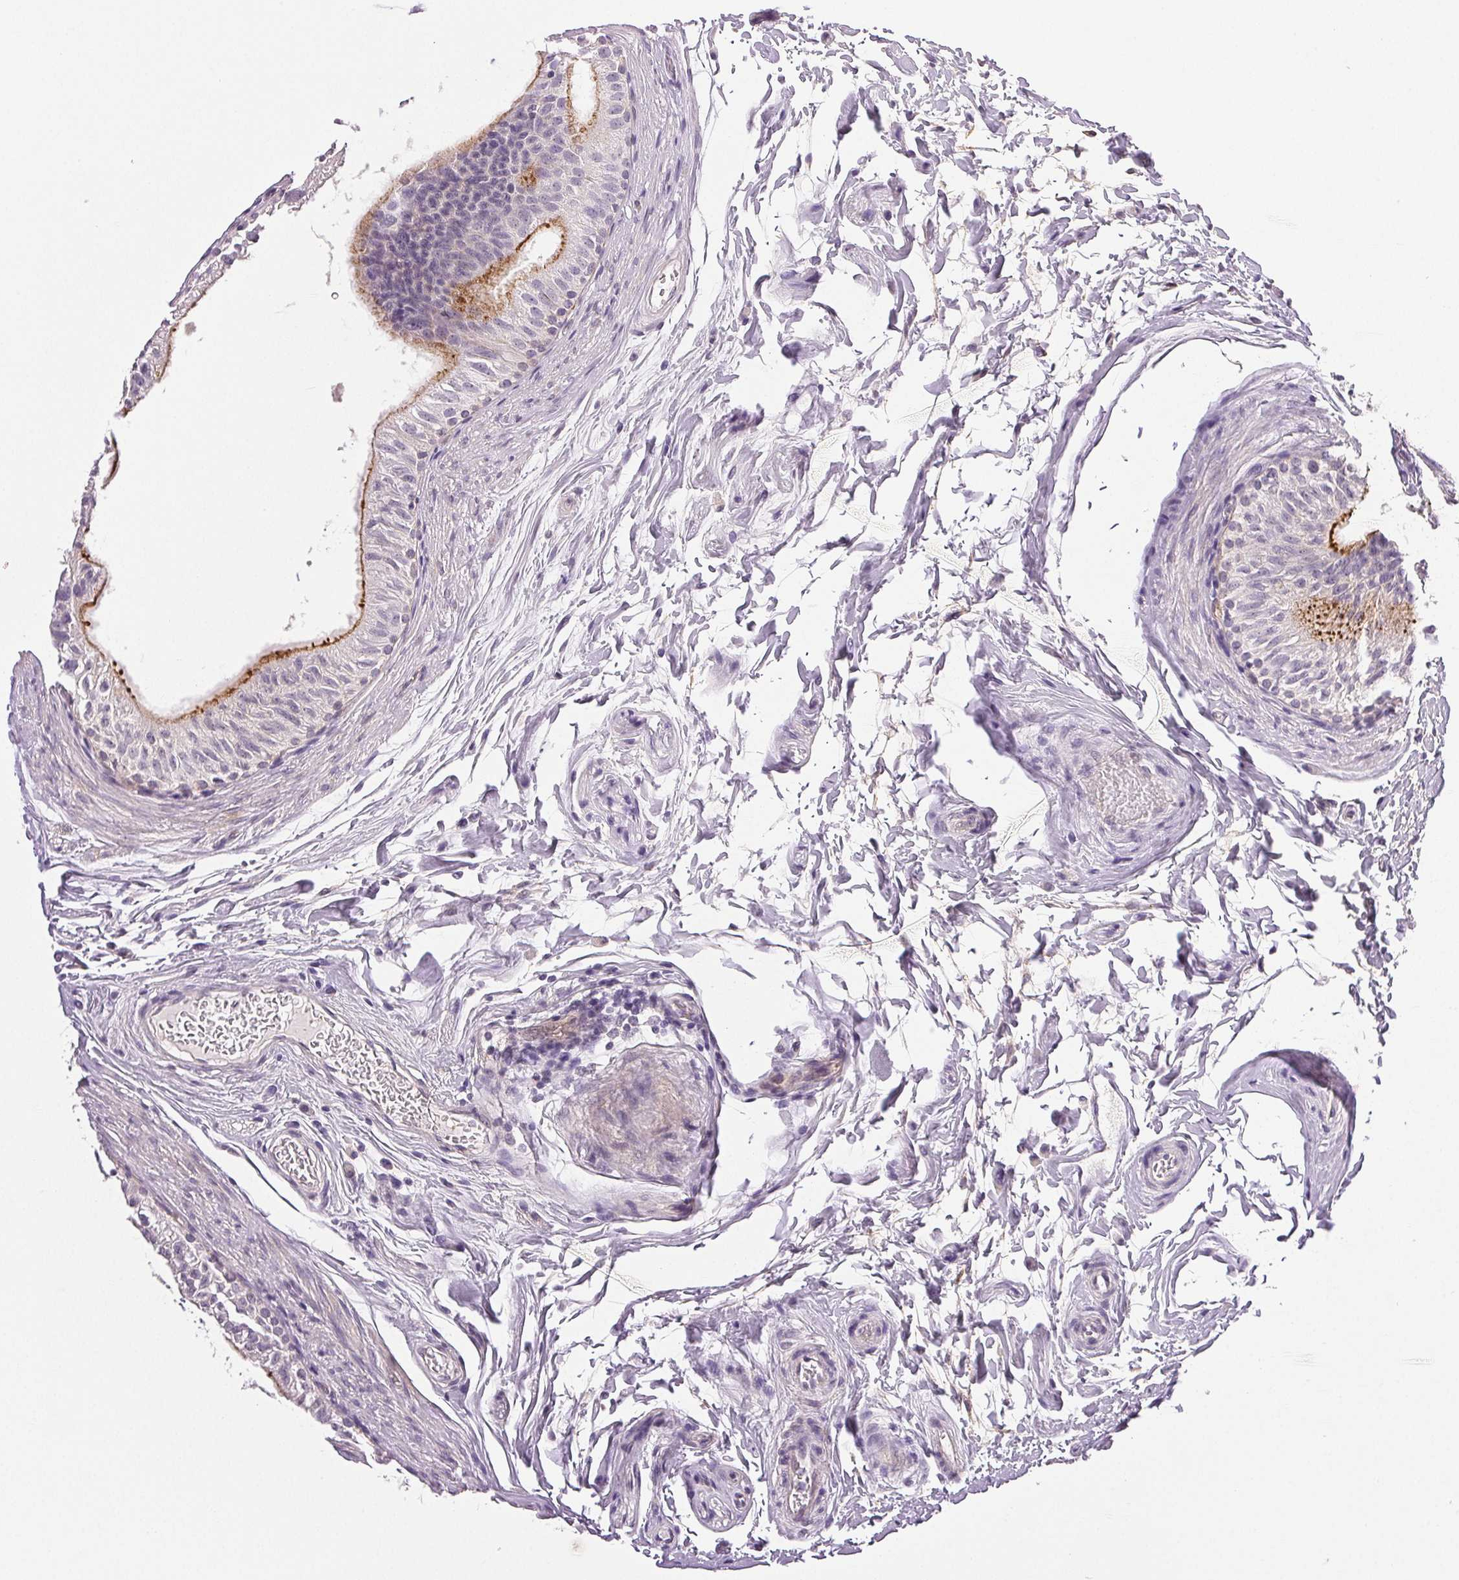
{"staining": {"intensity": "moderate", "quantity": "<25%", "location": "cytoplasmic/membranous"}, "tissue": "epididymis", "cell_type": "Glandular cells", "image_type": "normal", "snomed": [{"axis": "morphology", "description": "Normal tissue, NOS"}, {"axis": "topography", "description": "Epididymis"}], "caption": "A high-resolution image shows immunohistochemistry staining of normal epididymis, which exhibits moderate cytoplasmic/membranous staining in about <25% of glandular cells.", "gene": "PLCB1", "patient": {"sex": "male", "age": 36}}